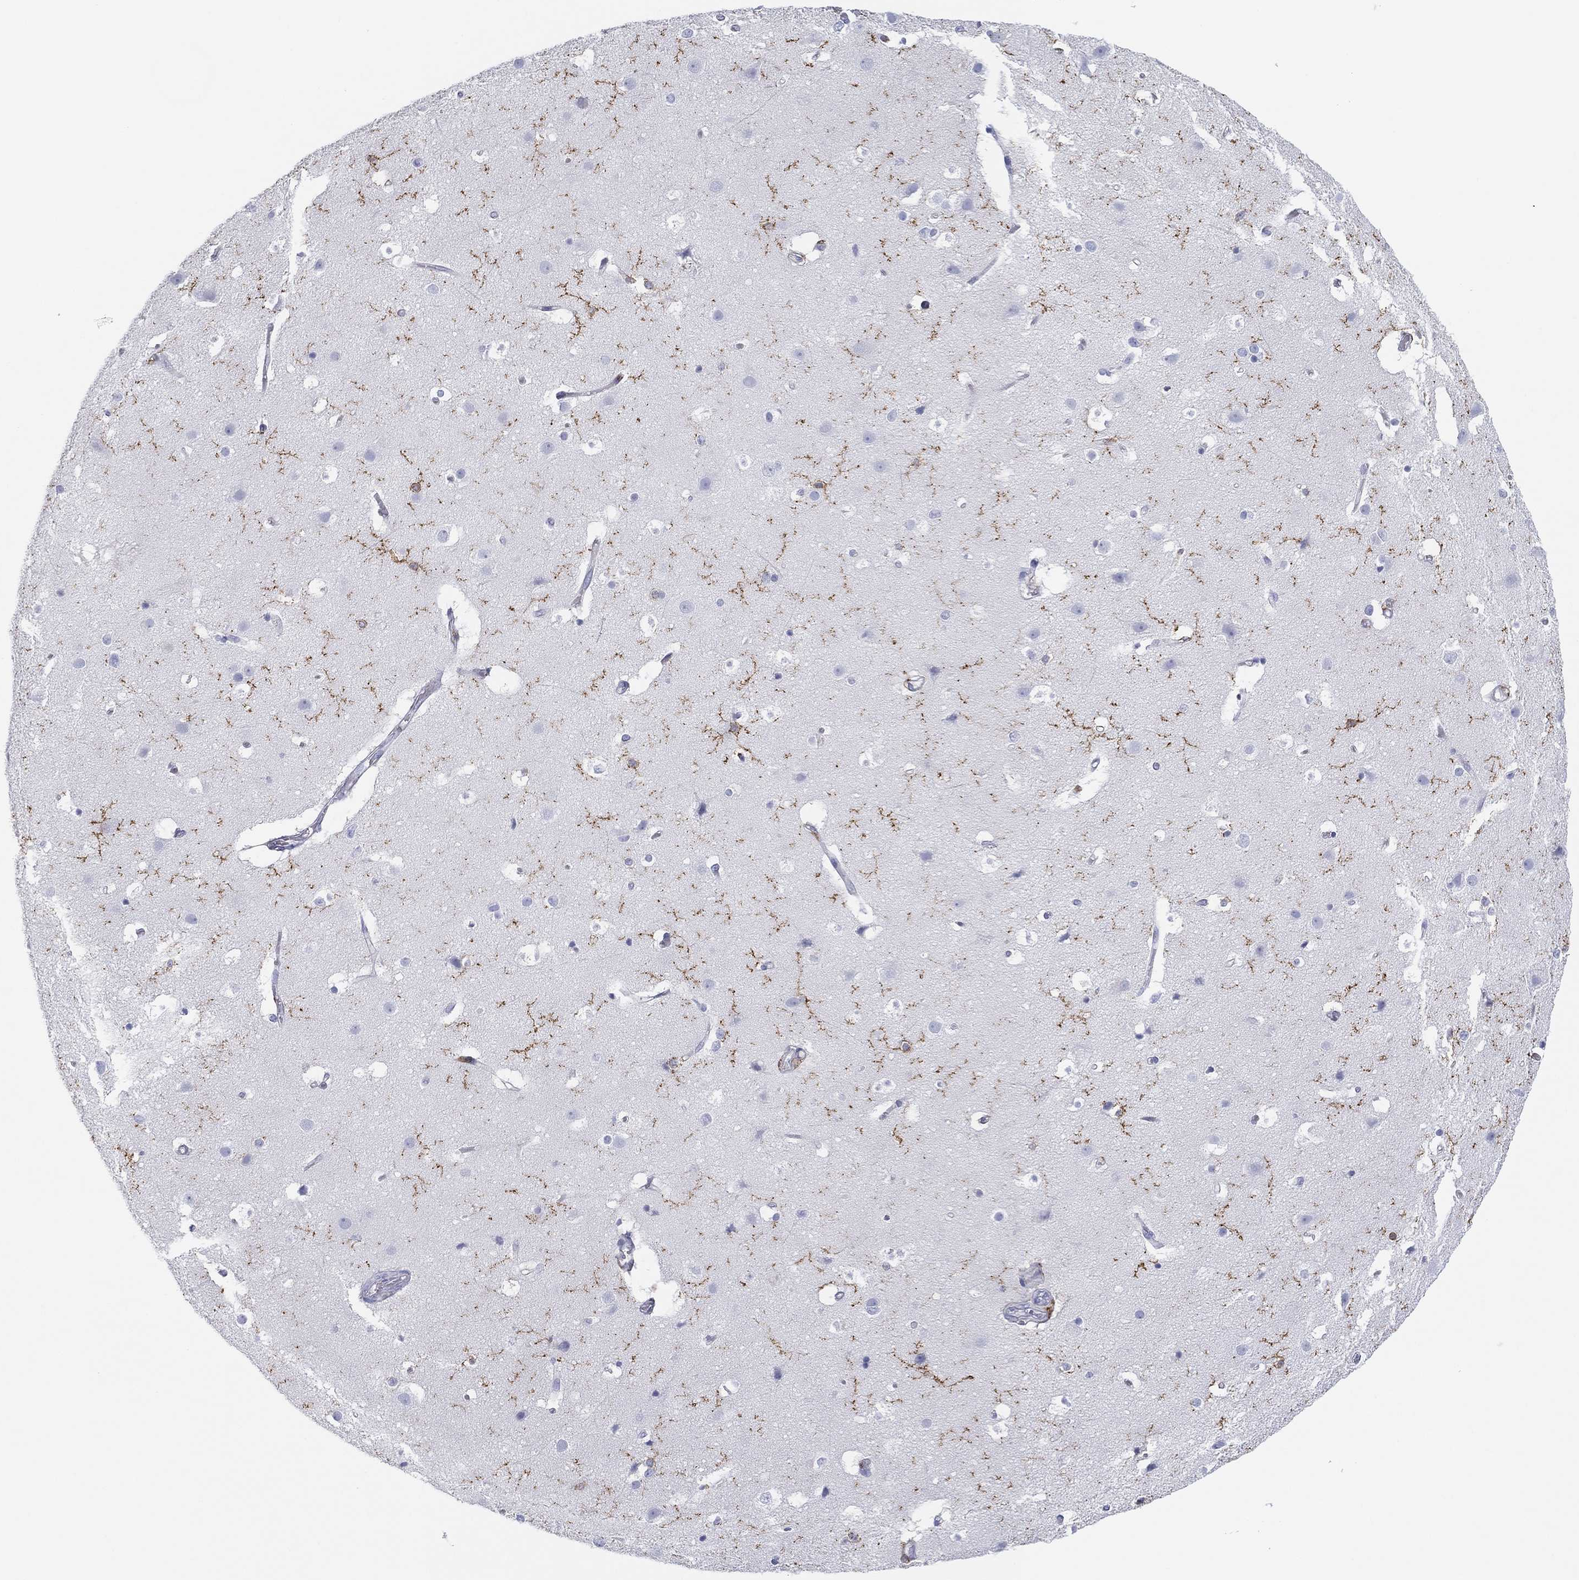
{"staining": {"intensity": "negative", "quantity": "none", "location": "none"}, "tissue": "cerebral cortex", "cell_type": "Endothelial cells", "image_type": "normal", "snomed": [{"axis": "morphology", "description": "Normal tissue, NOS"}, {"axis": "topography", "description": "Cerebral cortex"}], "caption": "Endothelial cells show no significant protein staining in benign cerebral cortex. (DAB (3,3'-diaminobenzidine) immunohistochemistry (IHC) visualized using brightfield microscopy, high magnification).", "gene": "SELPLG", "patient": {"sex": "female", "age": 52}}